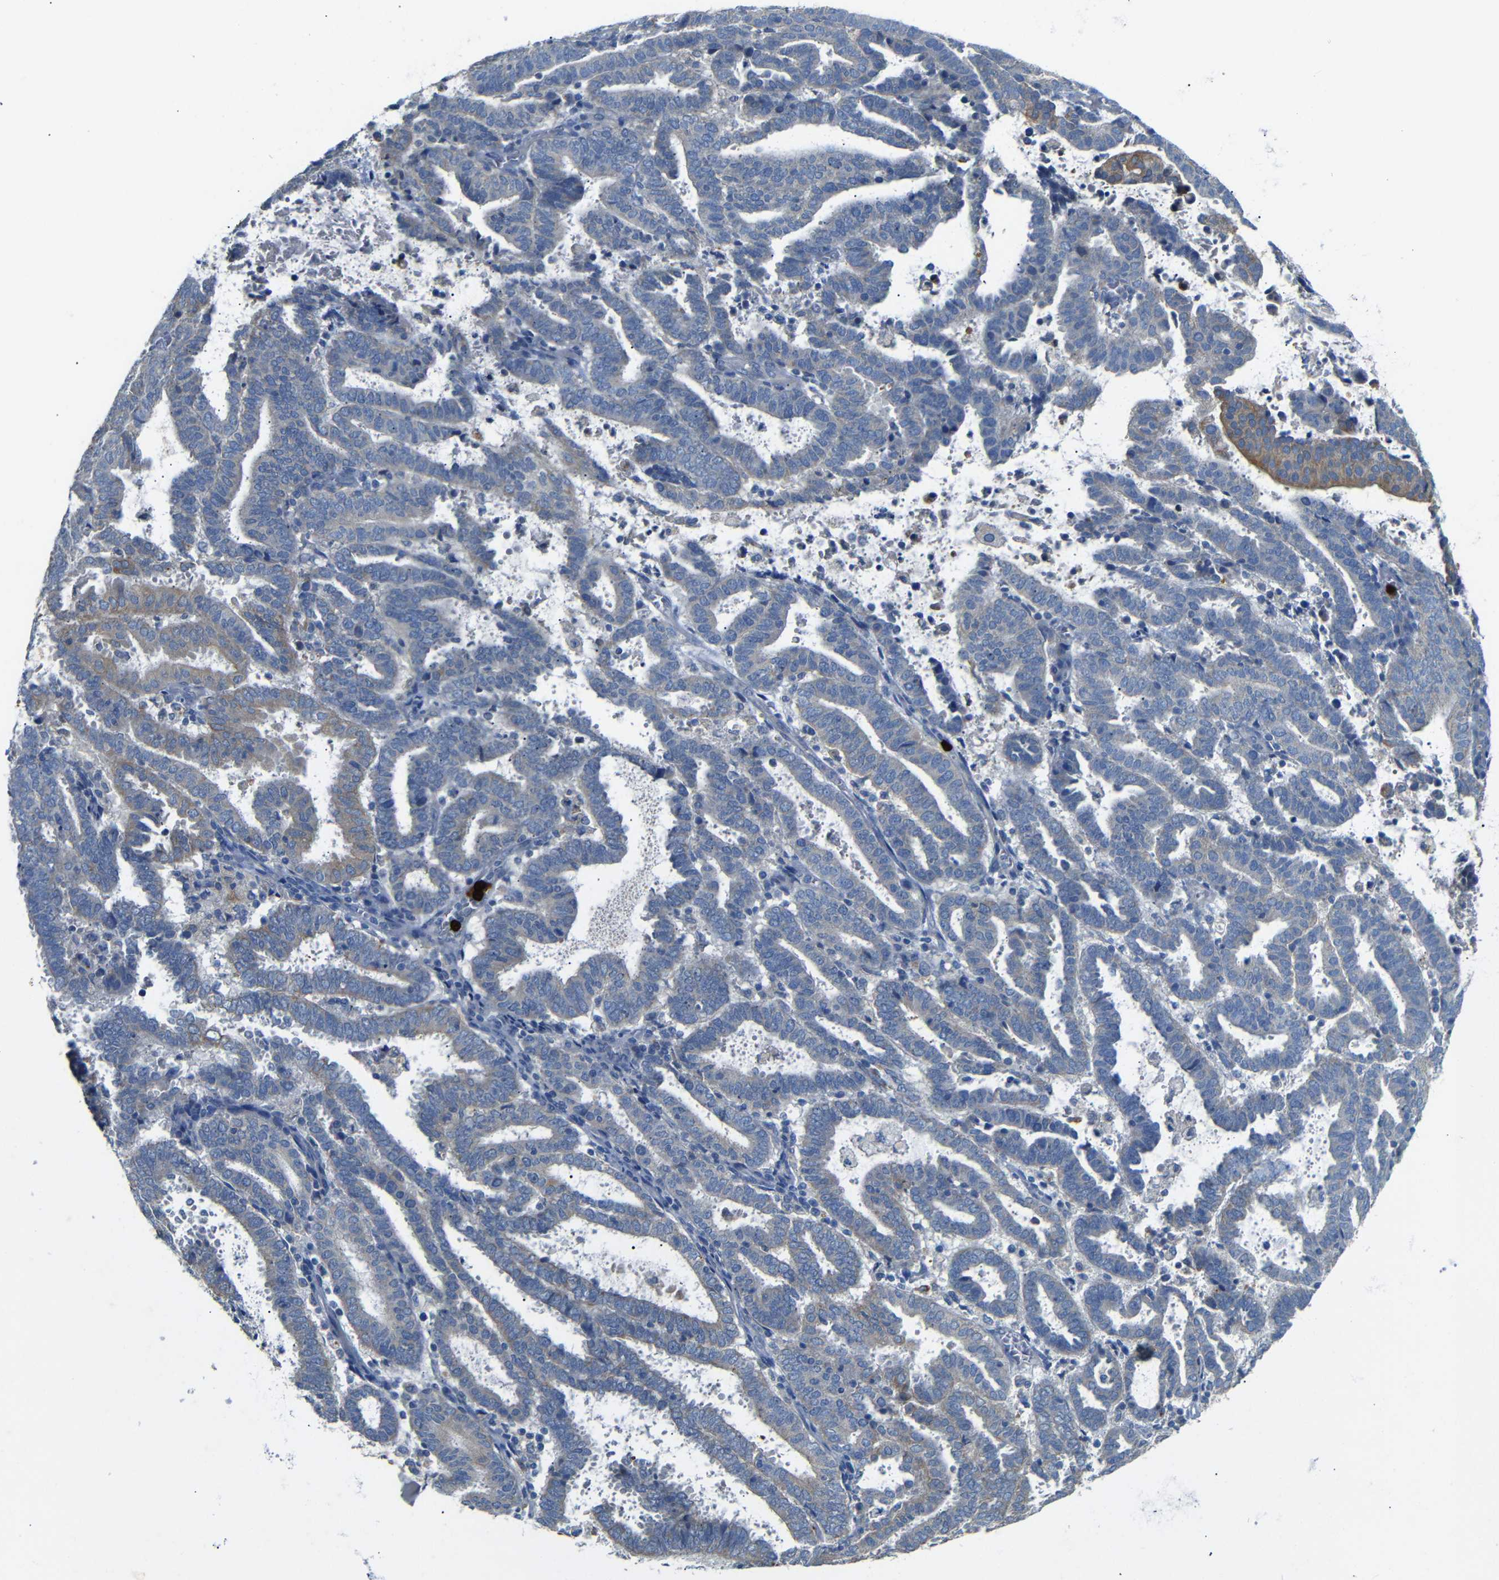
{"staining": {"intensity": "moderate", "quantity": "<25%", "location": "cytoplasmic/membranous"}, "tissue": "endometrial cancer", "cell_type": "Tumor cells", "image_type": "cancer", "snomed": [{"axis": "morphology", "description": "Adenocarcinoma, NOS"}, {"axis": "topography", "description": "Uterus"}], "caption": "Brown immunohistochemical staining in endometrial cancer exhibits moderate cytoplasmic/membranous positivity in approximately <25% of tumor cells.", "gene": "ALOX15", "patient": {"sex": "female", "age": 83}}